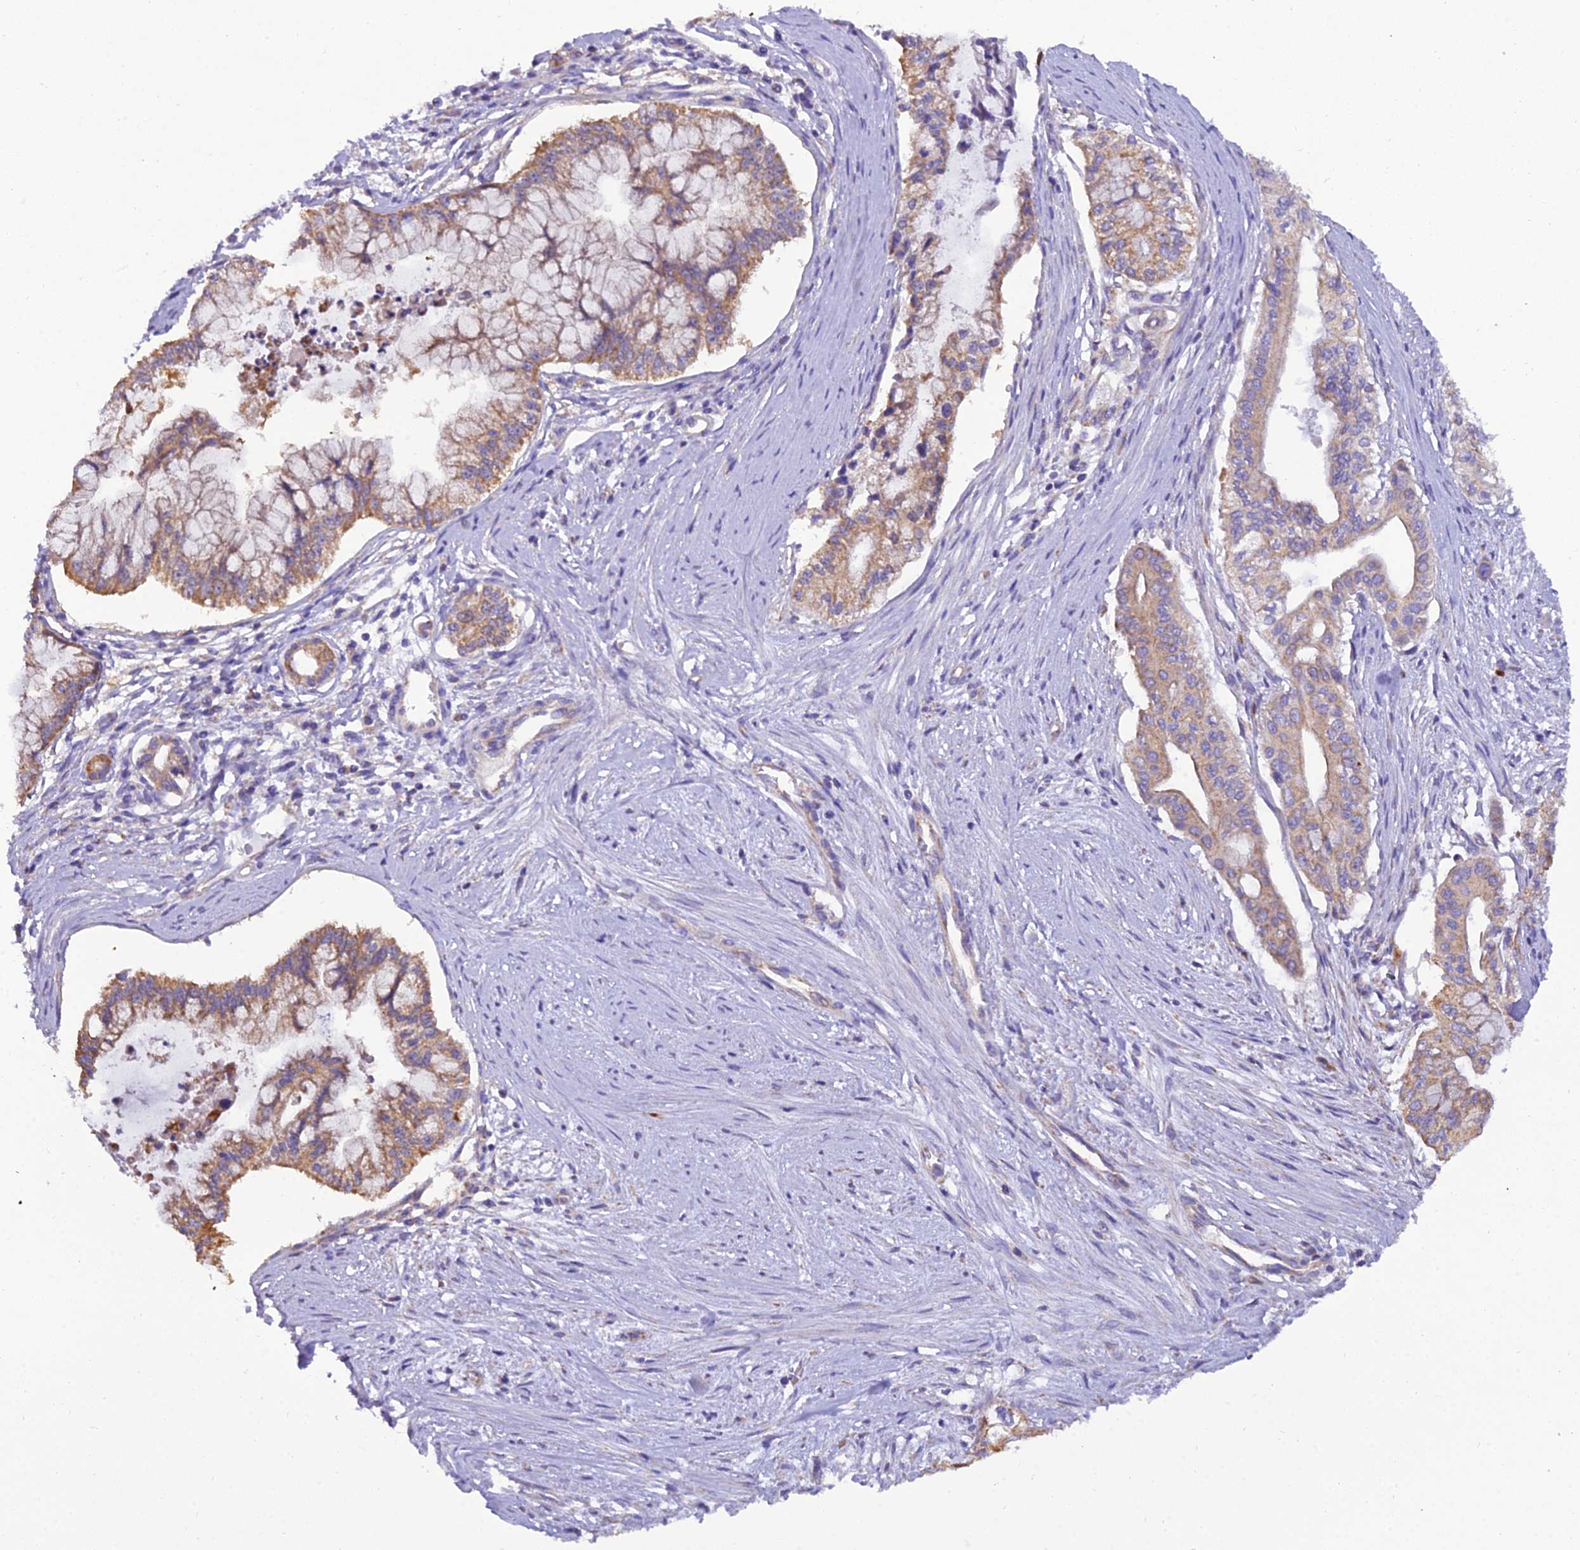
{"staining": {"intensity": "moderate", "quantity": ">75%", "location": "cytoplasmic/membranous"}, "tissue": "pancreatic cancer", "cell_type": "Tumor cells", "image_type": "cancer", "snomed": [{"axis": "morphology", "description": "Adenocarcinoma, NOS"}, {"axis": "topography", "description": "Pancreas"}], "caption": "This micrograph reveals pancreatic adenocarcinoma stained with immunohistochemistry to label a protein in brown. The cytoplasmic/membranous of tumor cells show moderate positivity for the protein. Nuclei are counter-stained blue.", "gene": "GPD1", "patient": {"sex": "male", "age": 46}}